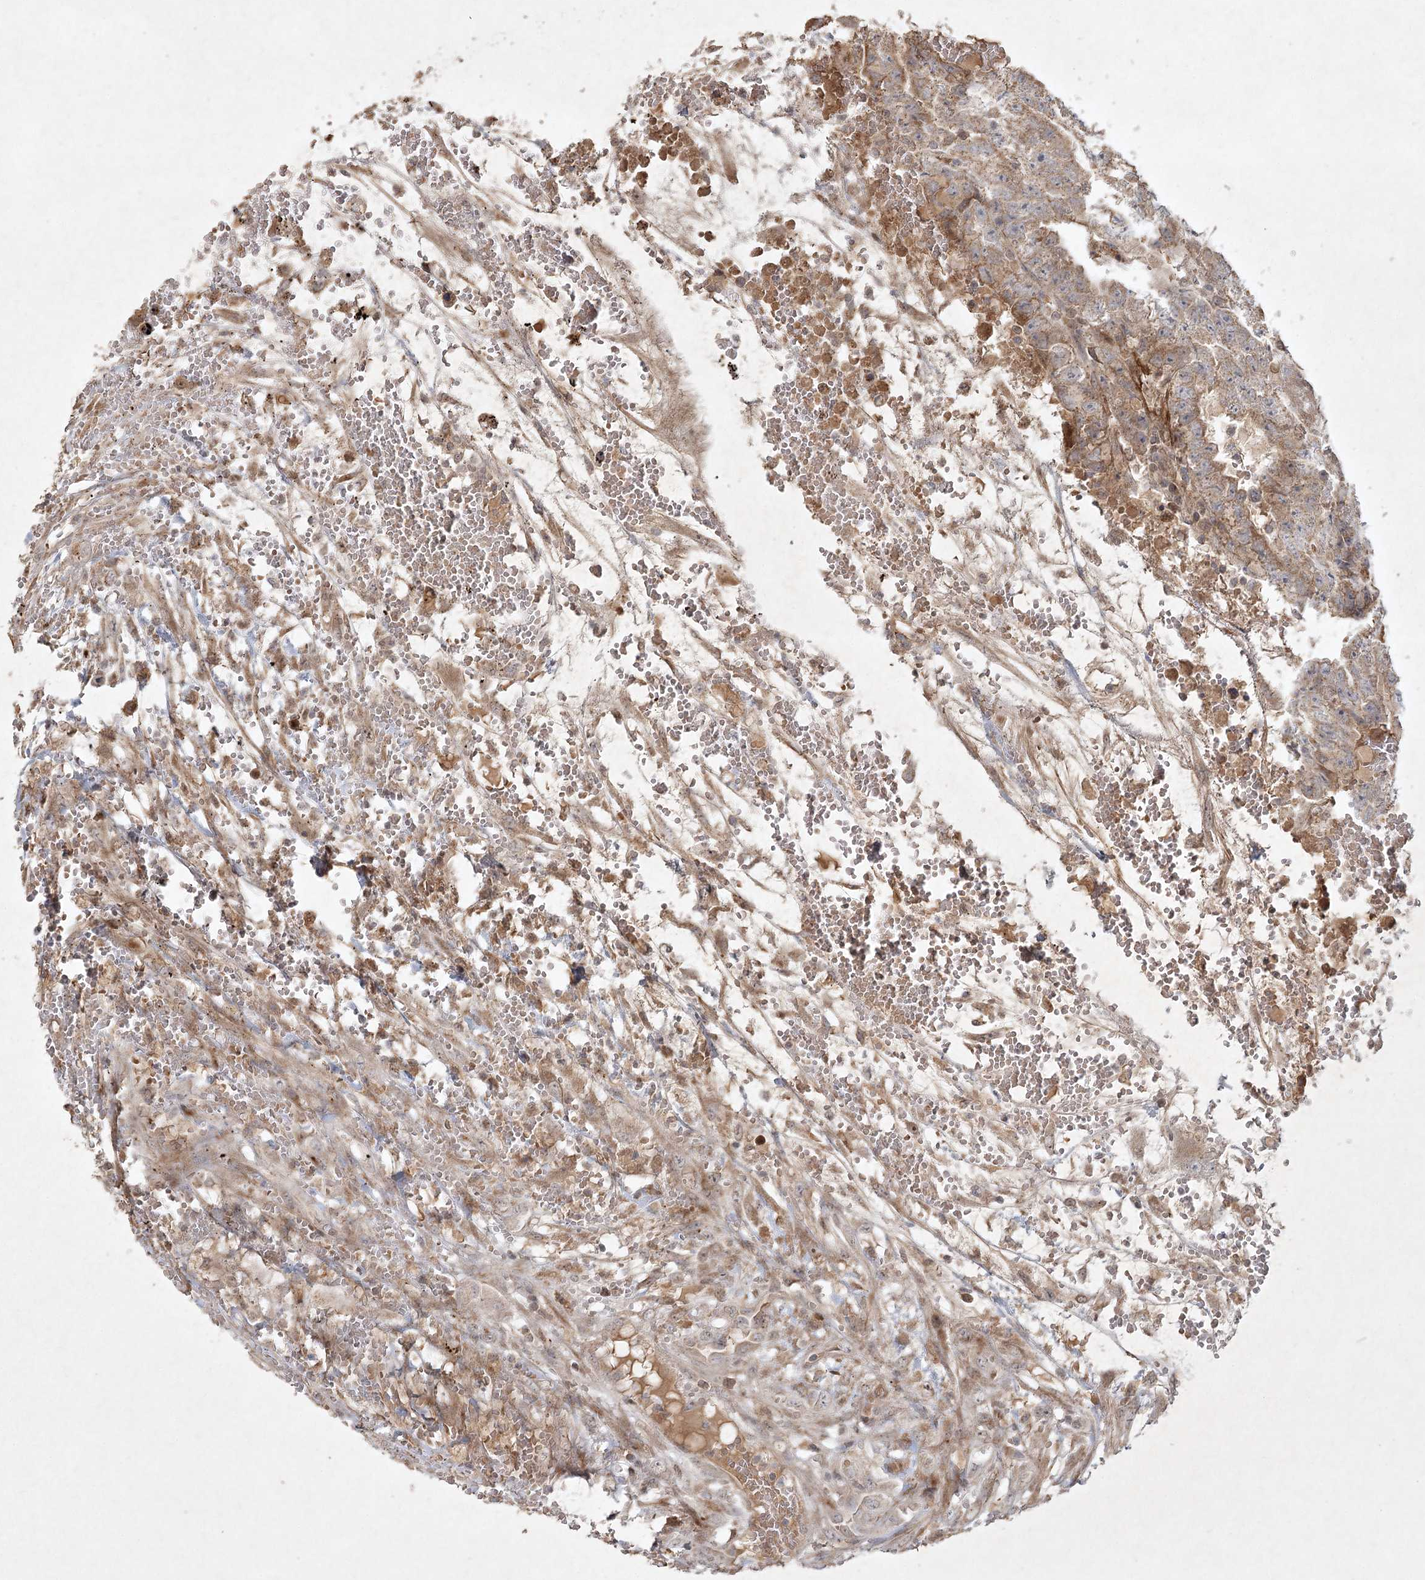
{"staining": {"intensity": "moderate", "quantity": ">75%", "location": "cytoplasmic/membranous"}, "tissue": "testis cancer", "cell_type": "Tumor cells", "image_type": "cancer", "snomed": [{"axis": "morphology", "description": "Carcinoma, Embryonal, NOS"}, {"axis": "topography", "description": "Testis"}], "caption": "Testis cancer tissue shows moderate cytoplasmic/membranous positivity in about >75% of tumor cells, visualized by immunohistochemistry. The protein is stained brown, and the nuclei are stained in blue (DAB (3,3'-diaminobenzidine) IHC with brightfield microscopy, high magnification).", "gene": "KBTBD4", "patient": {"sex": "male", "age": 25}}